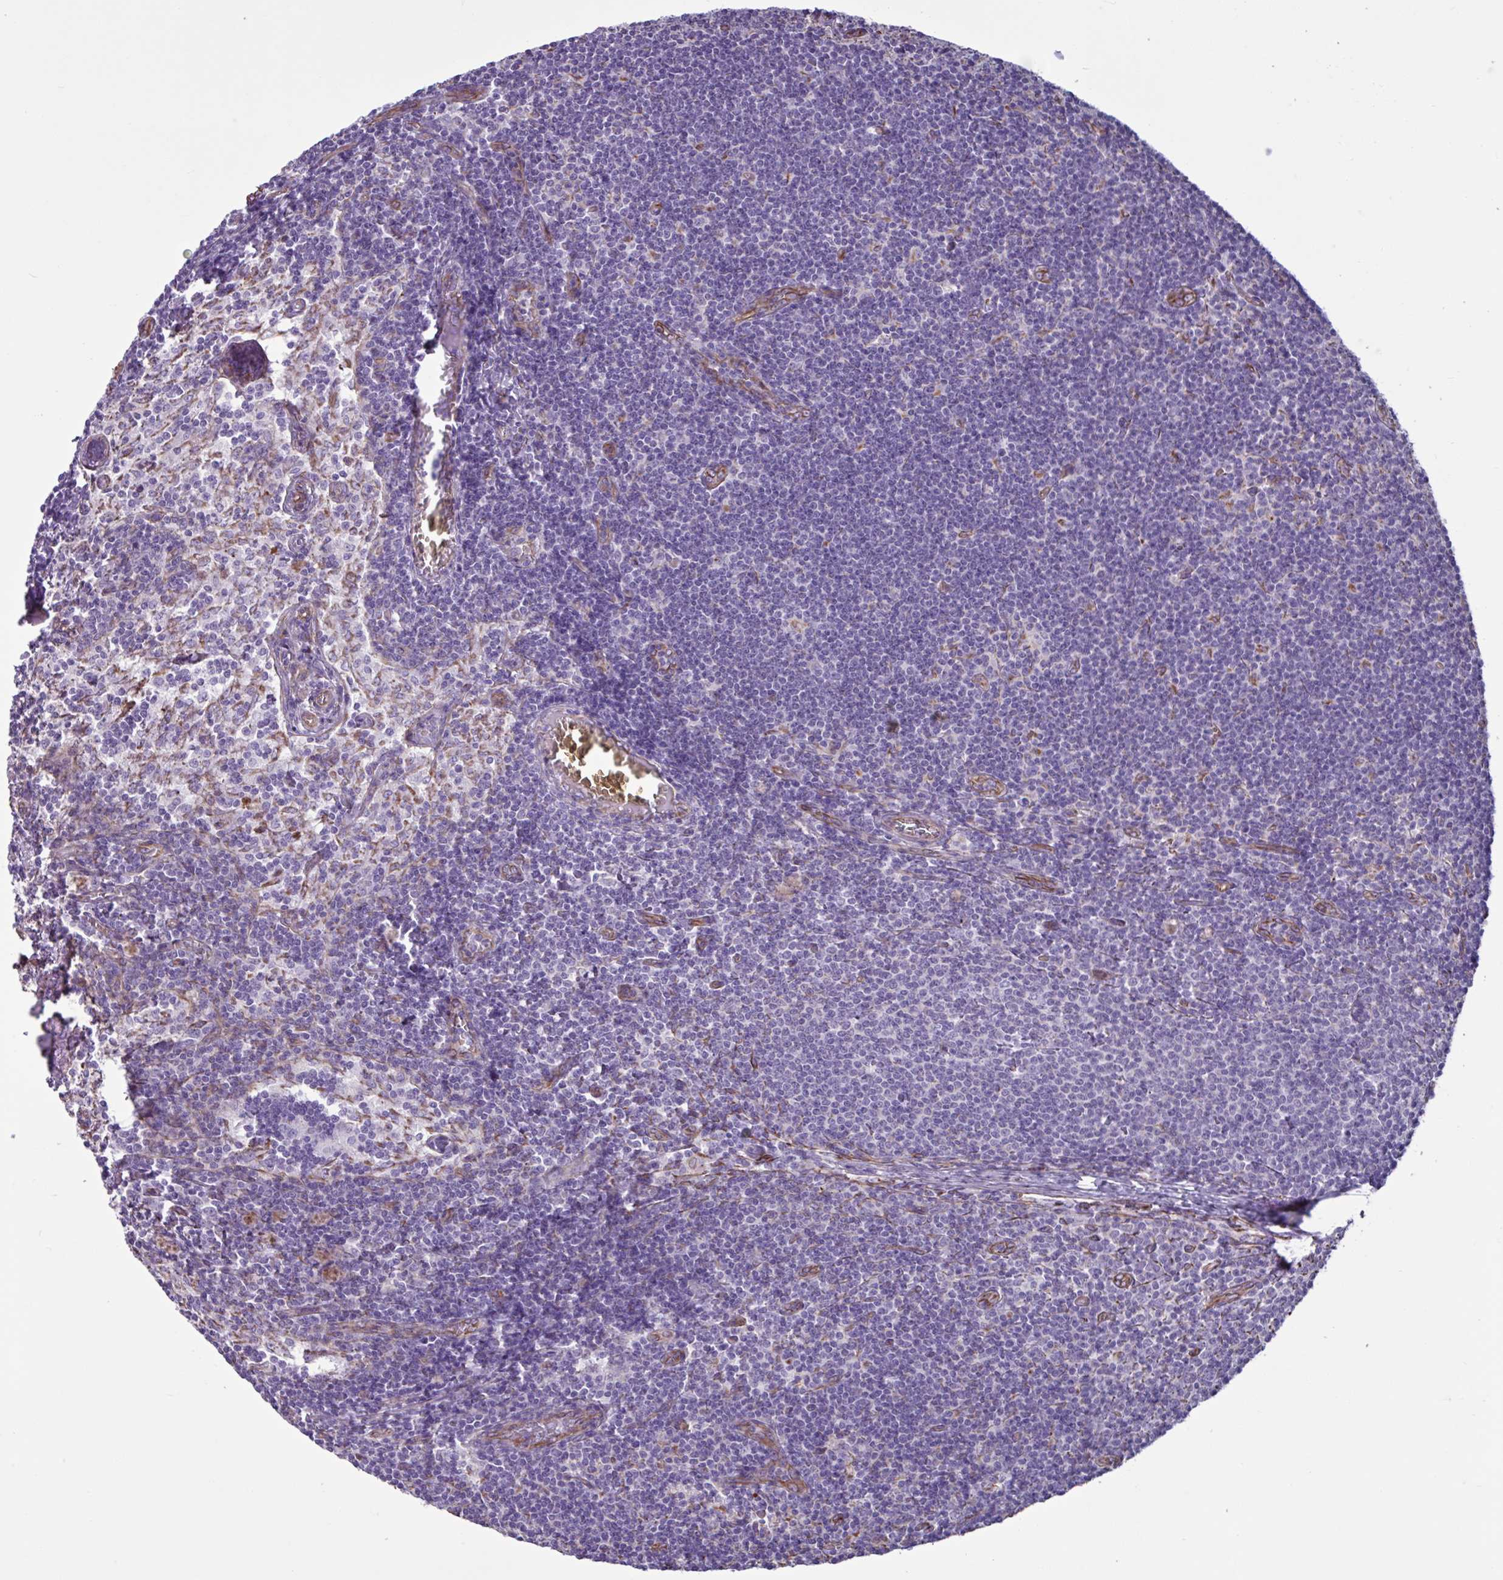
{"staining": {"intensity": "negative", "quantity": "none", "location": "none"}, "tissue": "lymph node", "cell_type": "Non-germinal center cells", "image_type": "normal", "snomed": [{"axis": "morphology", "description": "Normal tissue, NOS"}, {"axis": "topography", "description": "Lymph node"}], "caption": "This image is of benign lymph node stained with immunohistochemistry (IHC) to label a protein in brown with the nuclei are counter-stained blue. There is no positivity in non-germinal center cells.", "gene": "TMEM86B", "patient": {"sex": "female", "age": 31}}